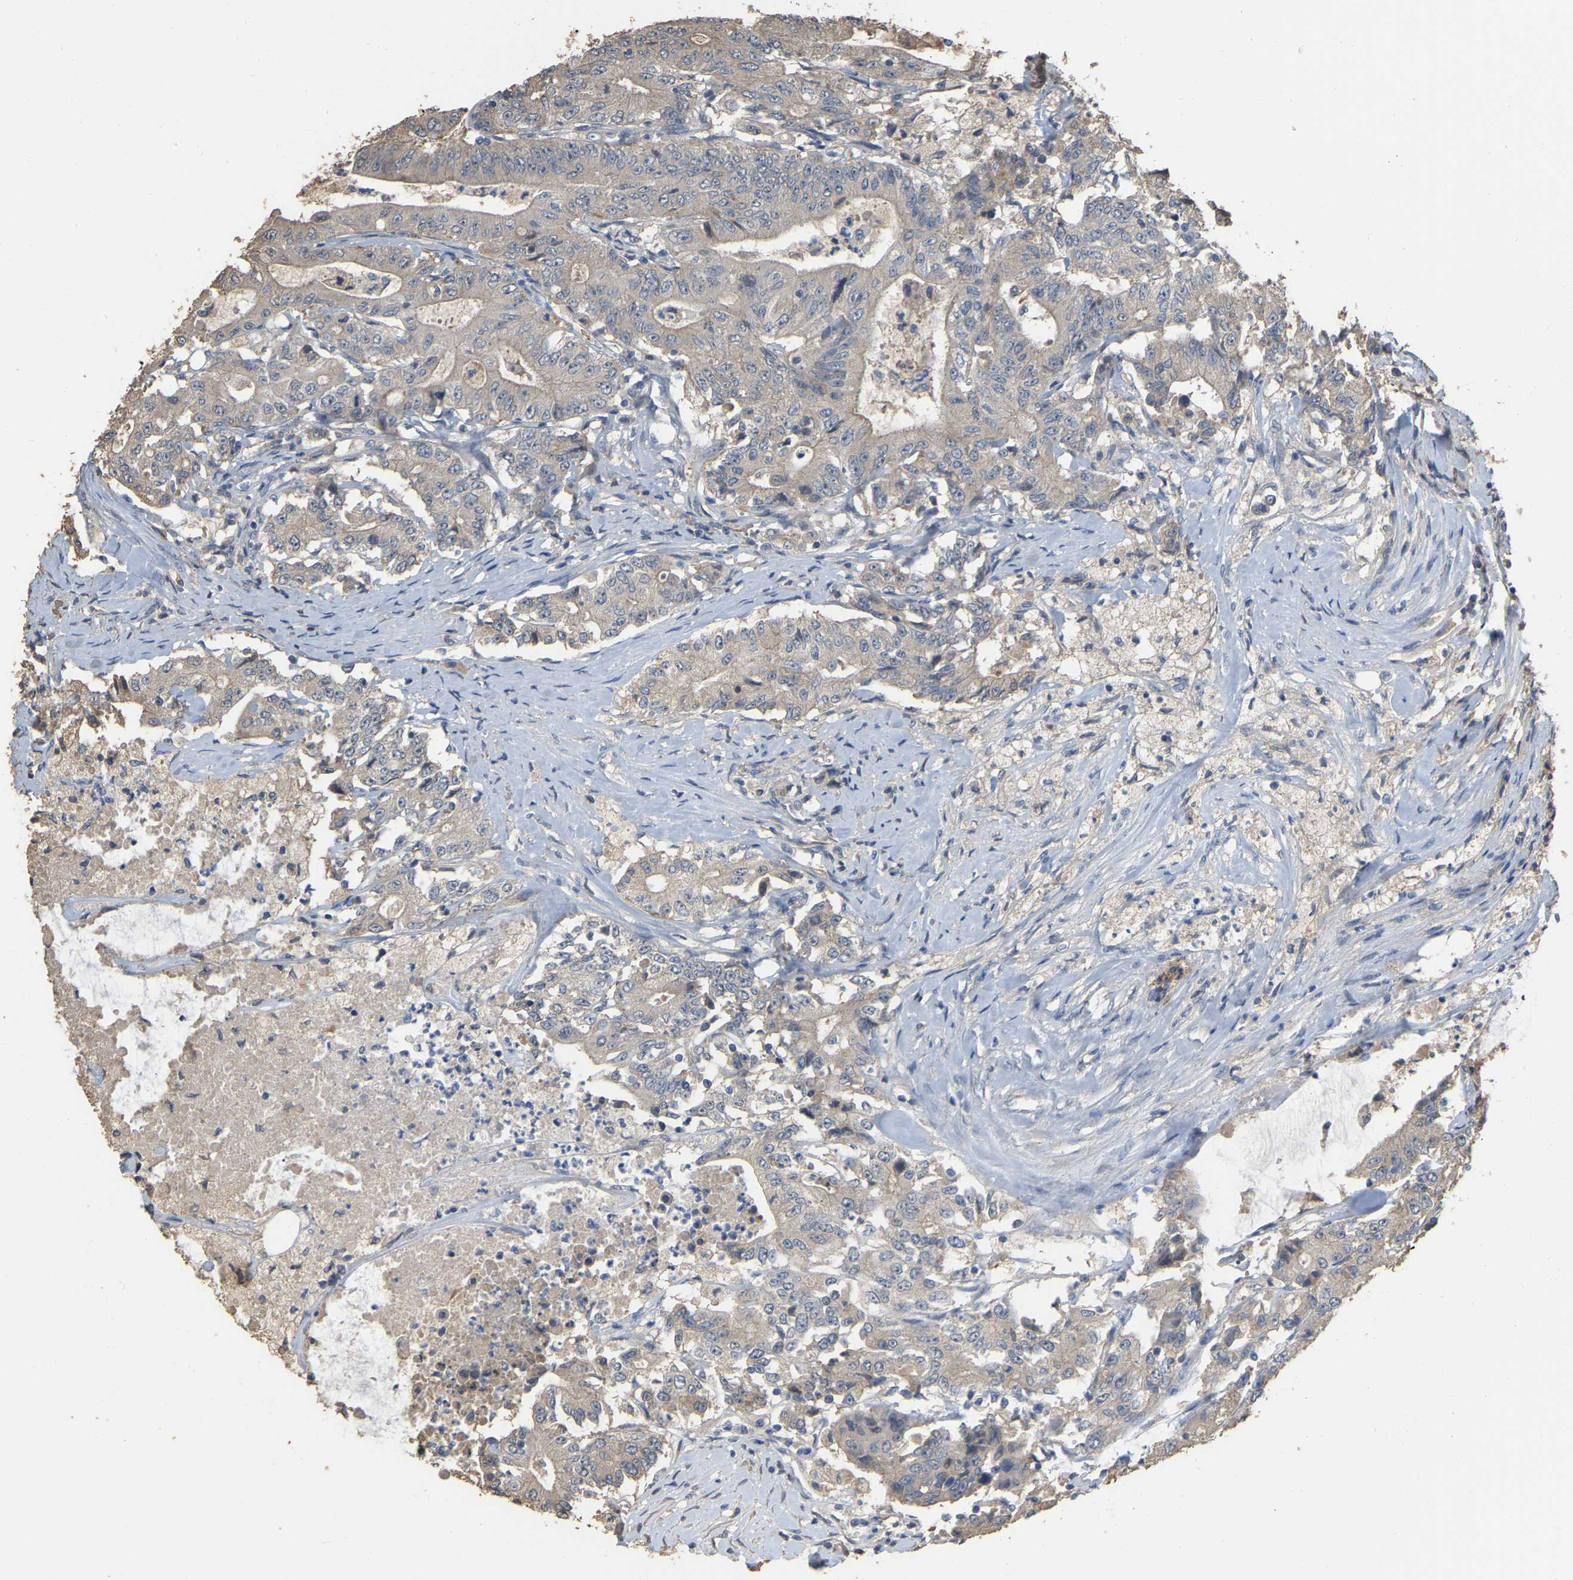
{"staining": {"intensity": "weak", "quantity": ">75%", "location": "cytoplasmic/membranous"}, "tissue": "colorectal cancer", "cell_type": "Tumor cells", "image_type": "cancer", "snomed": [{"axis": "morphology", "description": "Adenocarcinoma, NOS"}, {"axis": "topography", "description": "Colon"}], "caption": "Brown immunohistochemical staining in adenocarcinoma (colorectal) exhibits weak cytoplasmic/membranous expression in approximately >75% of tumor cells.", "gene": "NCS1", "patient": {"sex": "female", "age": 77}}